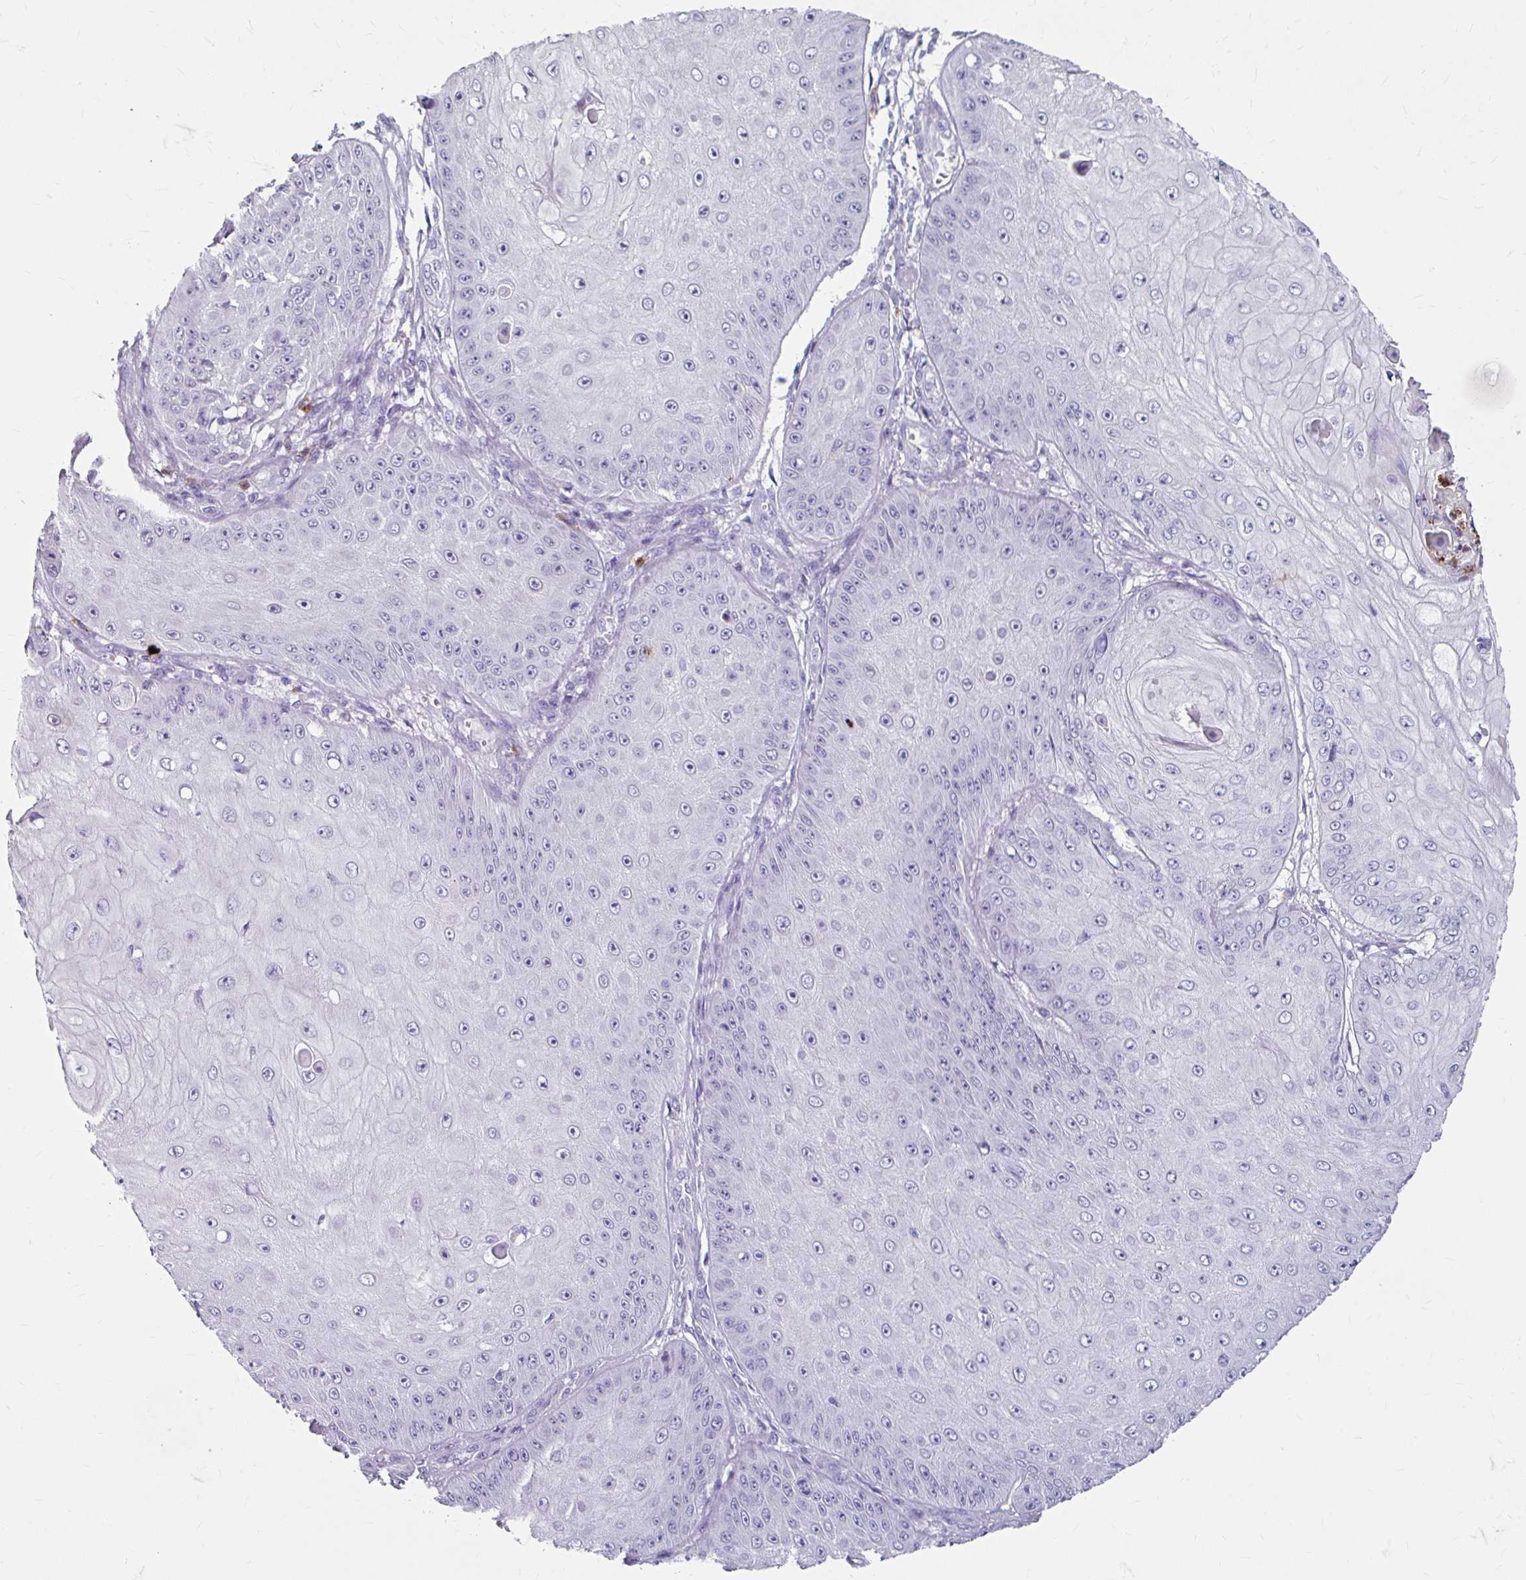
{"staining": {"intensity": "negative", "quantity": "none", "location": "none"}, "tissue": "skin cancer", "cell_type": "Tumor cells", "image_type": "cancer", "snomed": [{"axis": "morphology", "description": "Squamous cell carcinoma, NOS"}, {"axis": "topography", "description": "Skin"}], "caption": "The photomicrograph exhibits no significant expression in tumor cells of squamous cell carcinoma (skin).", "gene": "ANKRD1", "patient": {"sex": "male", "age": 70}}